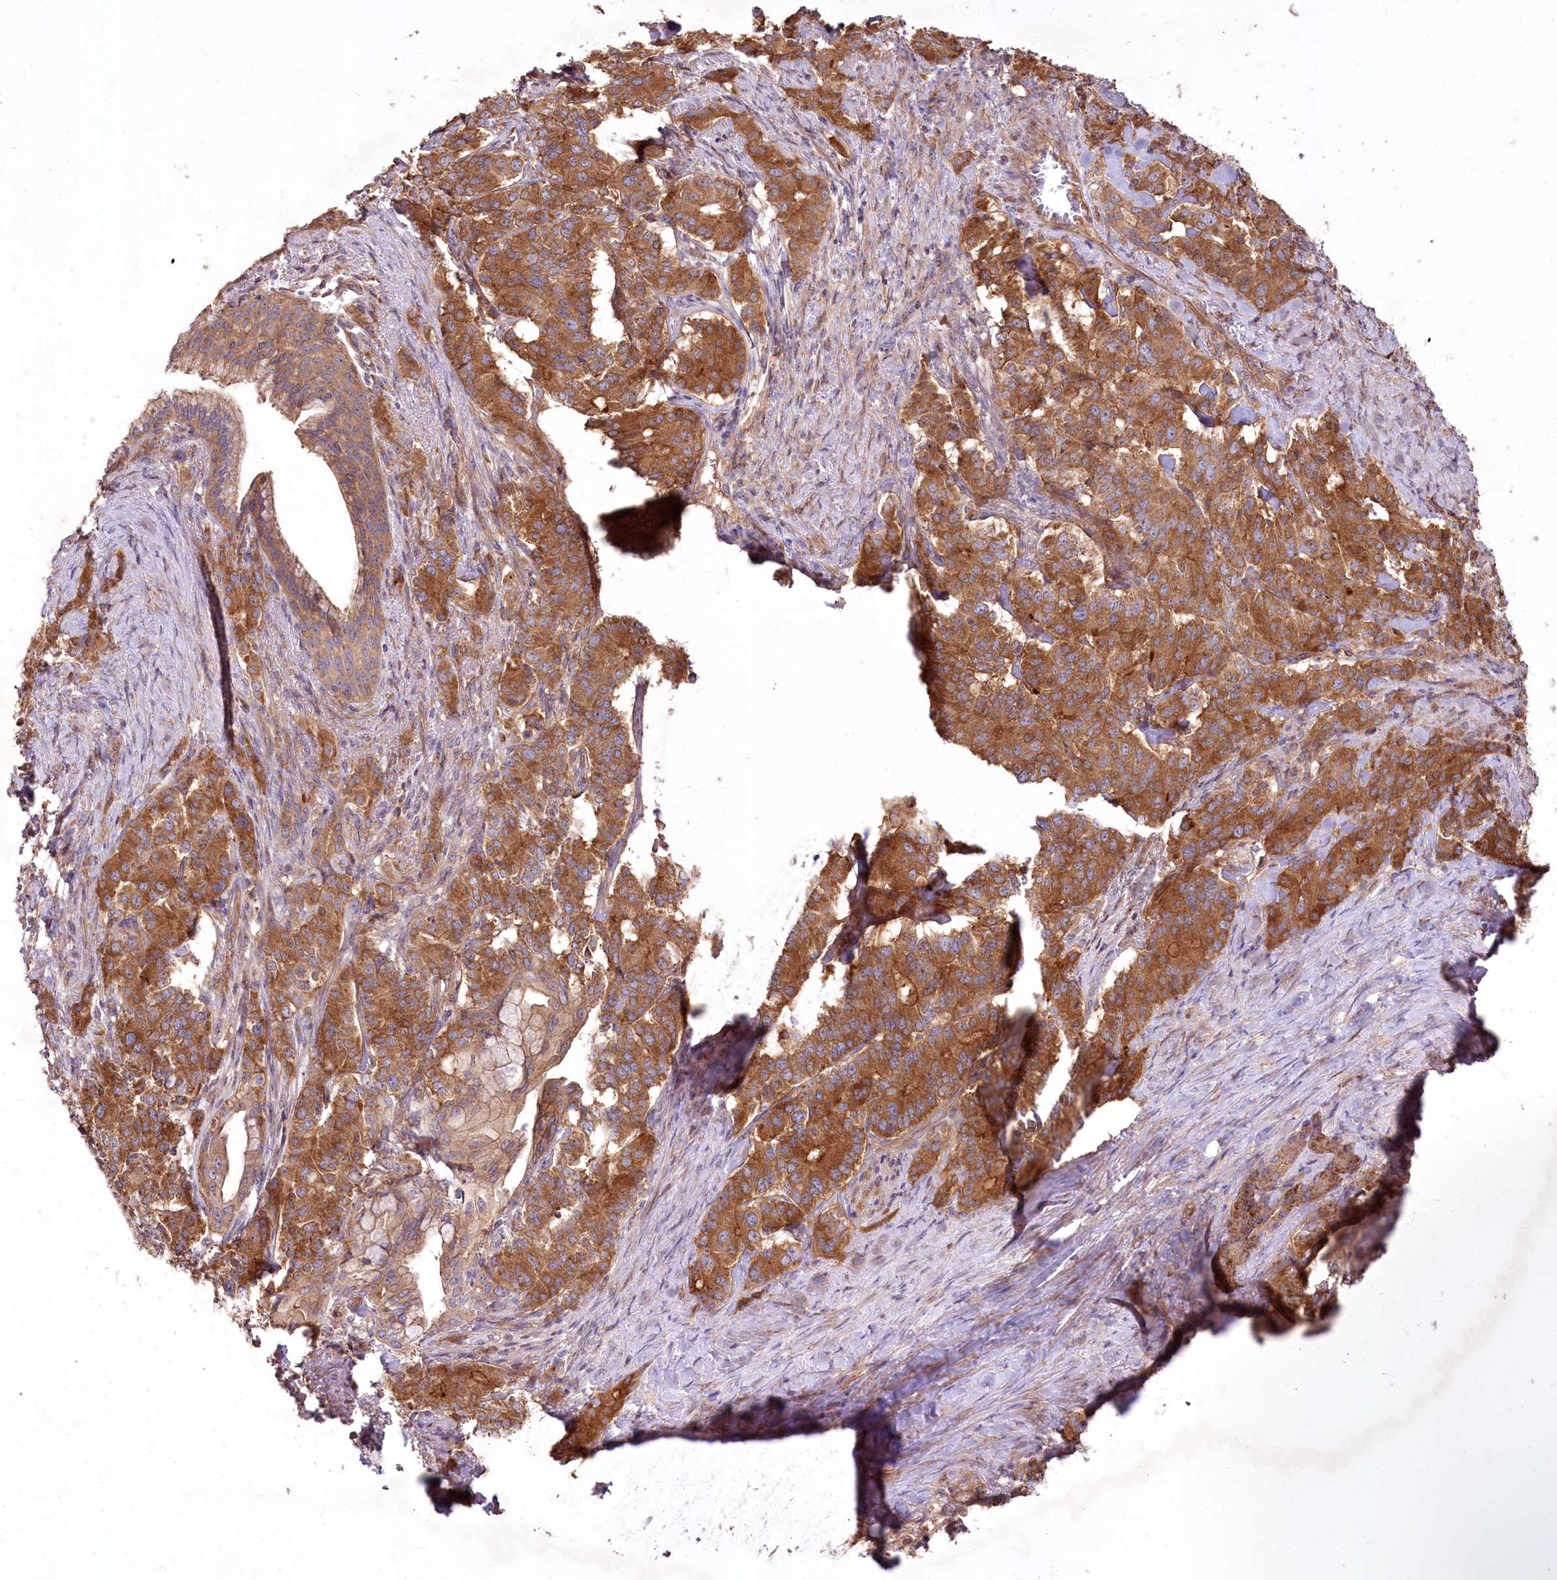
{"staining": {"intensity": "strong", "quantity": ">75%", "location": "cytoplasmic/membranous"}, "tissue": "pancreatic cancer", "cell_type": "Tumor cells", "image_type": "cancer", "snomed": [{"axis": "morphology", "description": "Adenocarcinoma, NOS"}, {"axis": "topography", "description": "Pancreas"}], "caption": "Immunohistochemical staining of human pancreatic cancer displays high levels of strong cytoplasmic/membranous protein staining in about >75% of tumor cells. (IHC, brightfield microscopy, high magnification).", "gene": "SH3TC1", "patient": {"sex": "female", "age": 74}}